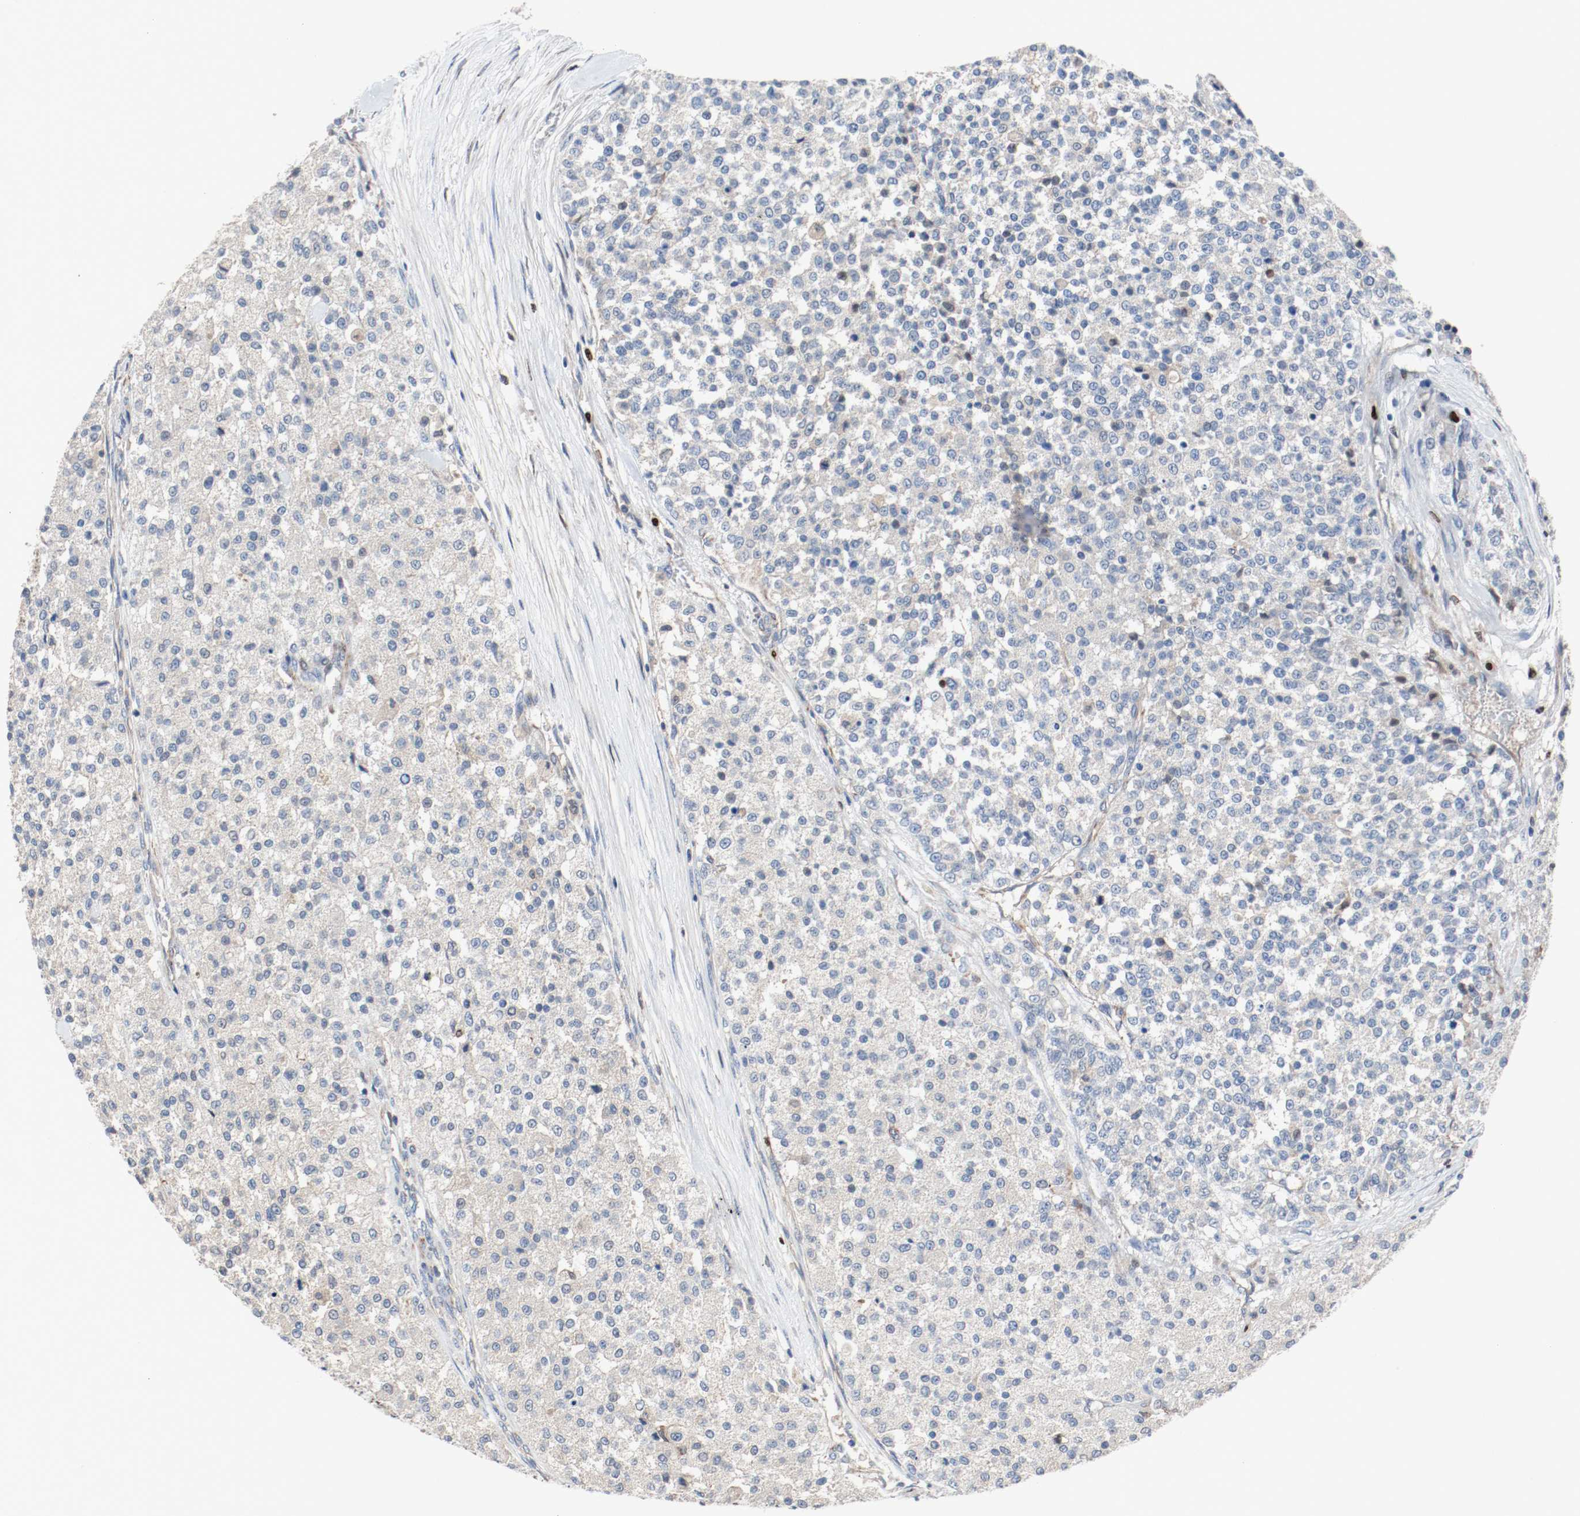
{"staining": {"intensity": "negative", "quantity": "none", "location": "none"}, "tissue": "testis cancer", "cell_type": "Tumor cells", "image_type": "cancer", "snomed": [{"axis": "morphology", "description": "Seminoma, NOS"}, {"axis": "topography", "description": "Testis"}], "caption": "High power microscopy photomicrograph of an immunohistochemistry (IHC) photomicrograph of testis seminoma, revealing no significant expression in tumor cells.", "gene": "BLK", "patient": {"sex": "male", "age": 59}}